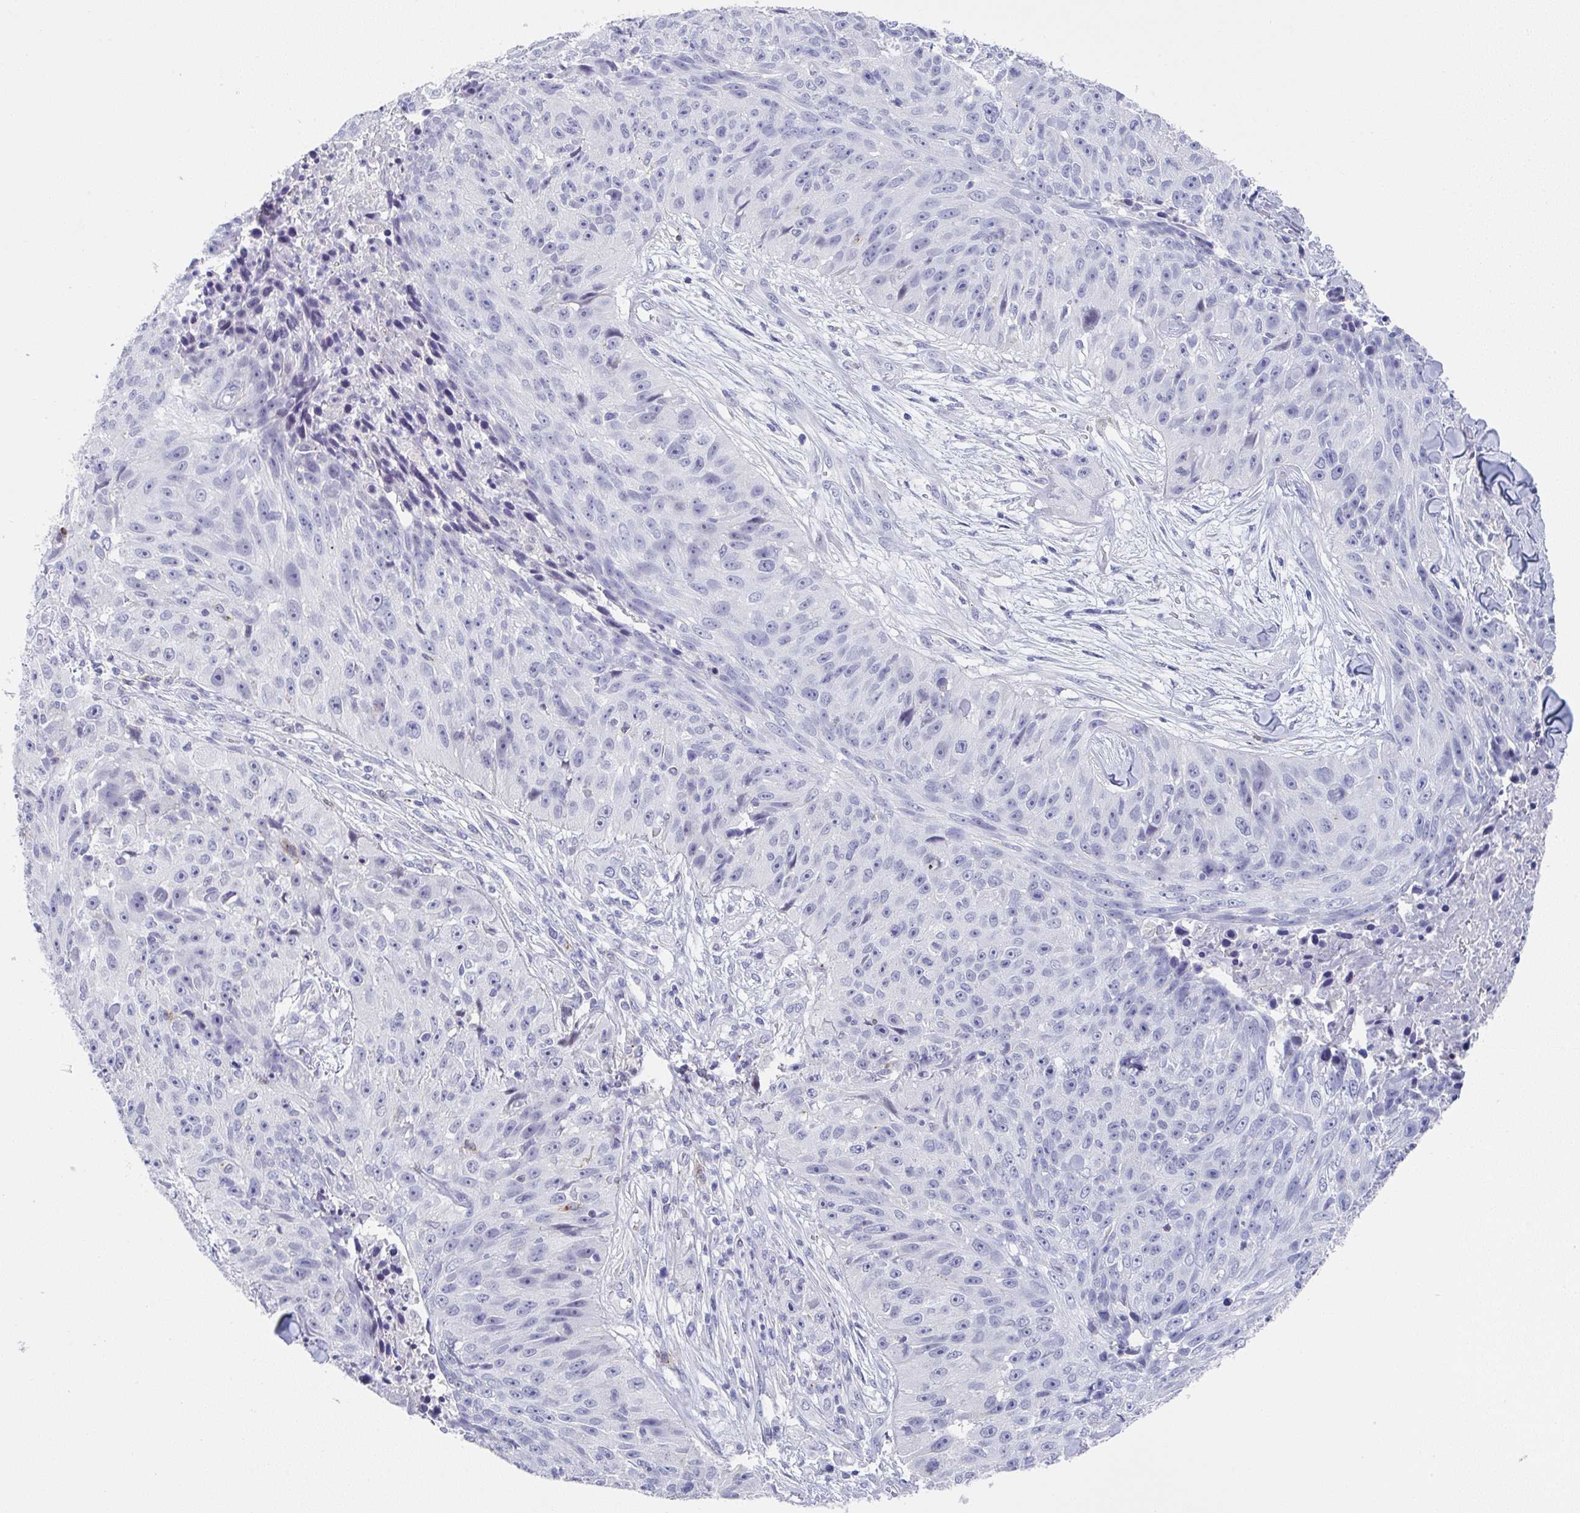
{"staining": {"intensity": "negative", "quantity": "none", "location": "none"}, "tissue": "skin cancer", "cell_type": "Tumor cells", "image_type": "cancer", "snomed": [{"axis": "morphology", "description": "Squamous cell carcinoma, NOS"}, {"axis": "topography", "description": "Skin"}], "caption": "IHC of human skin cancer (squamous cell carcinoma) shows no expression in tumor cells. The staining is performed using DAB (3,3'-diaminobenzidine) brown chromogen with nuclei counter-stained in using hematoxylin.", "gene": "TNFRSF8", "patient": {"sex": "female", "age": 87}}